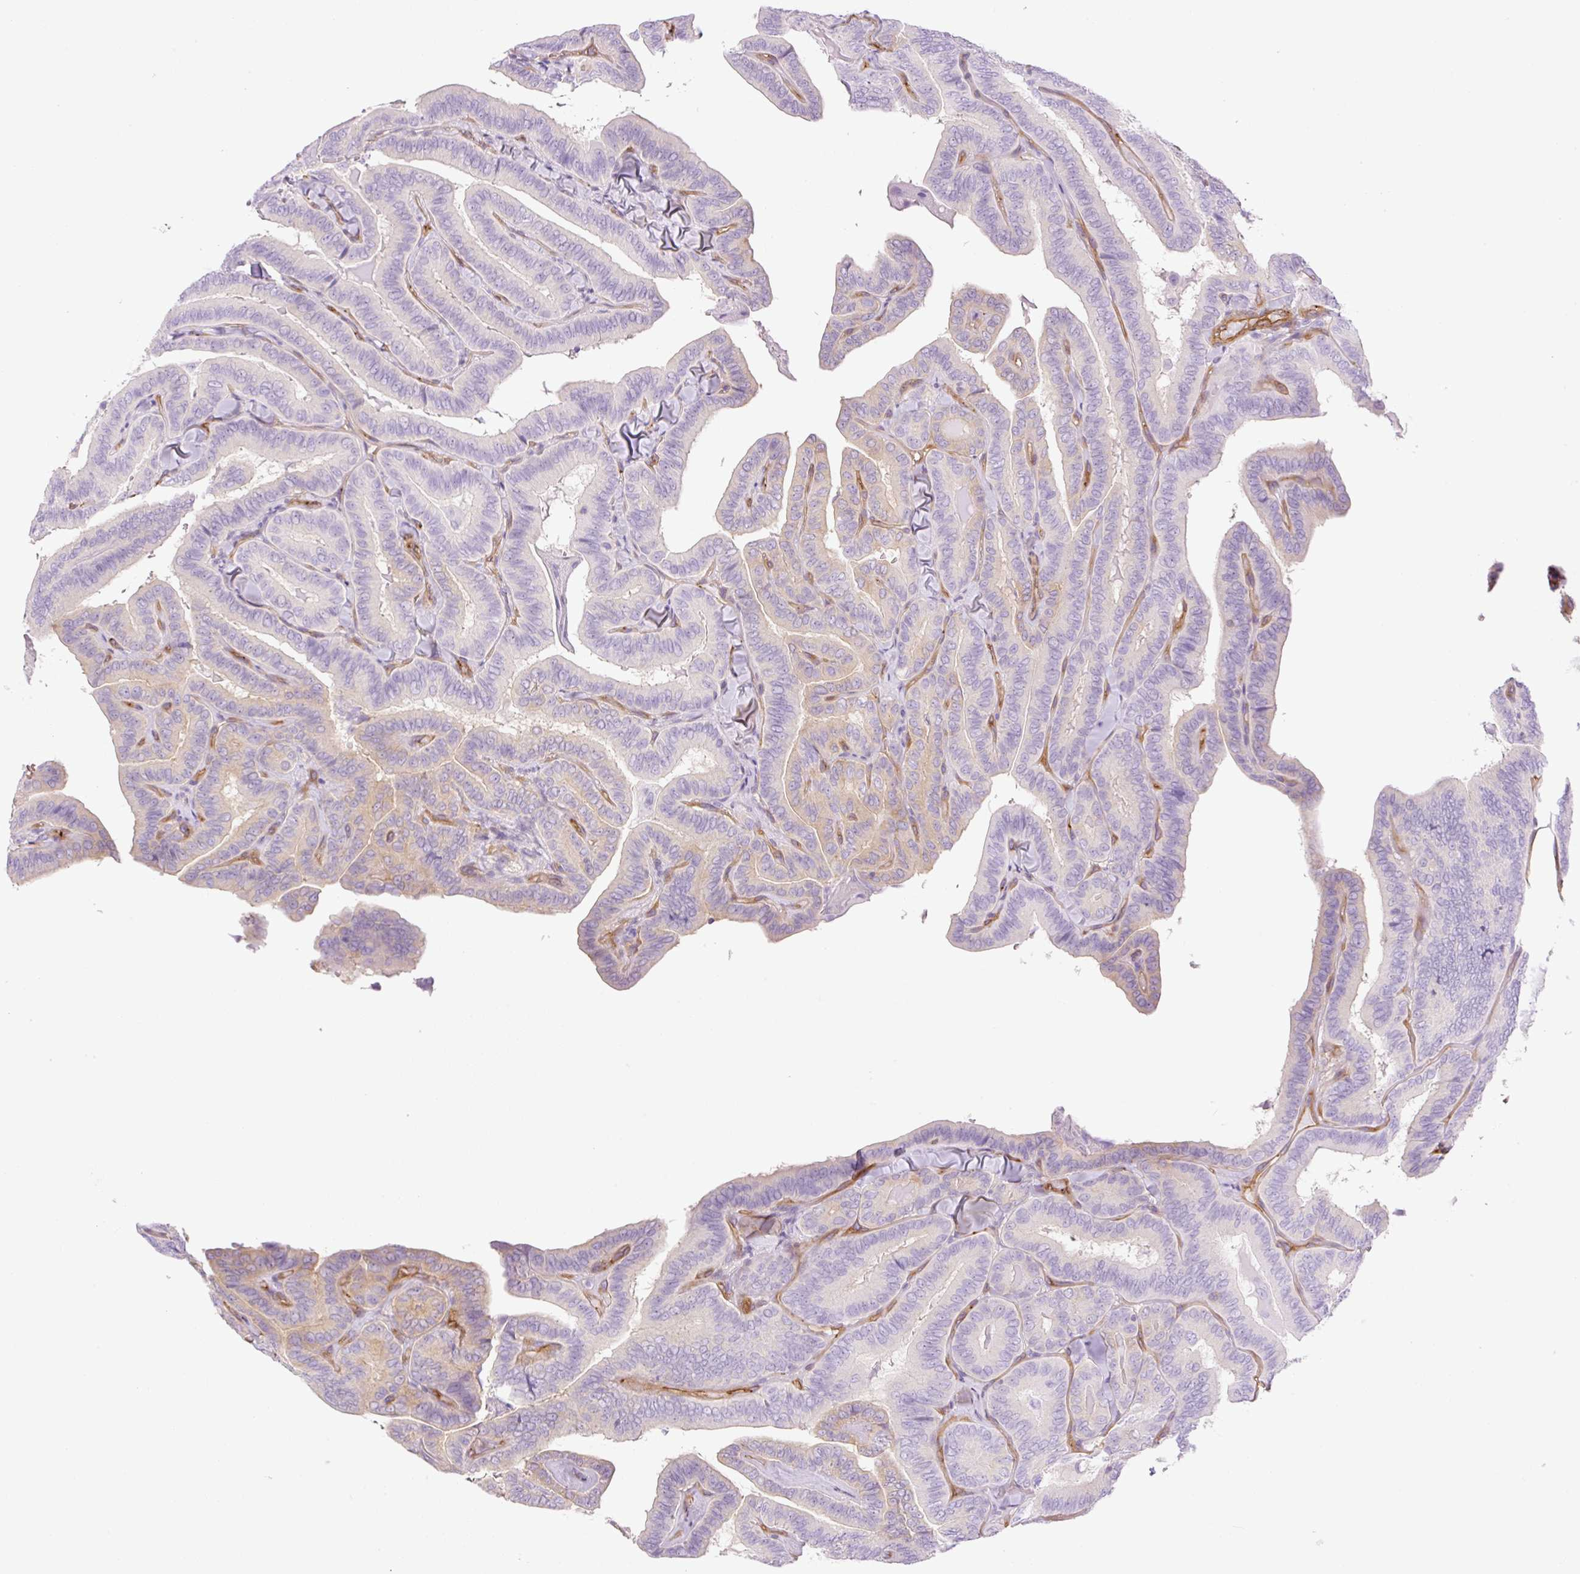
{"staining": {"intensity": "weak", "quantity": "25%-75%", "location": "cytoplasmic/membranous"}, "tissue": "thyroid cancer", "cell_type": "Tumor cells", "image_type": "cancer", "snomed": [{"axis": "morphology", "description": "Papillary adenocarcinoma, NOS"}, {"axis": "topography", "description": "Thyroid gland"}], "caption": "The immunohistochemical stain highlights weak cytoplasmic/membranous expression in tumor cells of thyroid cancer tissue. The protein of interest is shown in brown color, while the nuclei are stained blue.", "gene": "EHD3", "patient": {"sex": "male", "age": 61}}